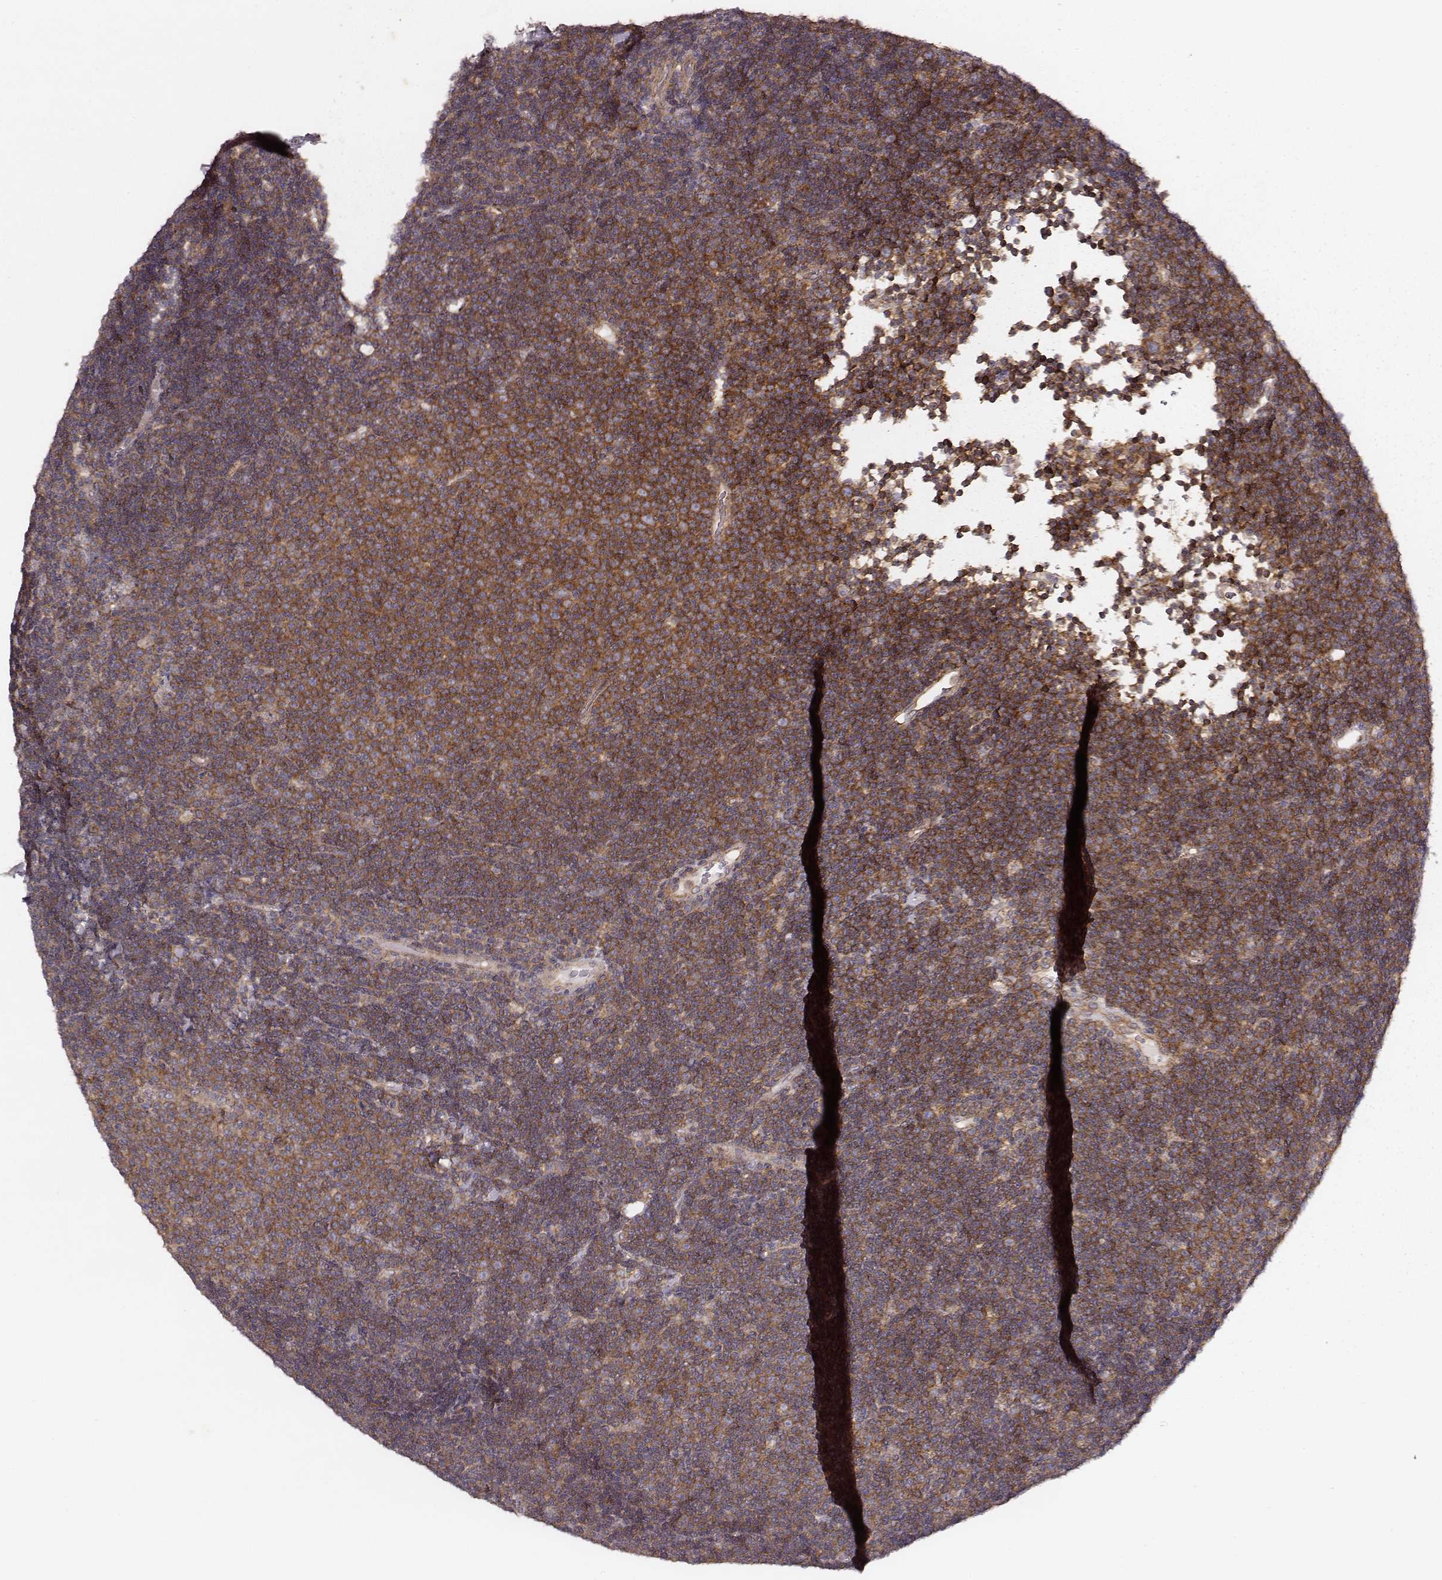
{"staining": {"intensity": "moderate", "quantity": ">75%", "location": "cytoplasmic/membranous"}, "tissue": "lymphoma", "cell_type": "Tumor cells", "image_type": "cancer", "snomed": [{"axis": "morphology", "description": "Malignant lymphoma, non-Hodgkin's type, Low grade"}, {"axis": "topography", "description": "Brain"}], "caption": "Low-grade malignant lymphoma, non-Hodgkin's type stained for a protein (brown) reveals moderate cytoplasmic/membranous positive expression in approximately >75% of tumor cells.", "gene": "VPS26A", "patient": {"sex": "female", "age": 66}}